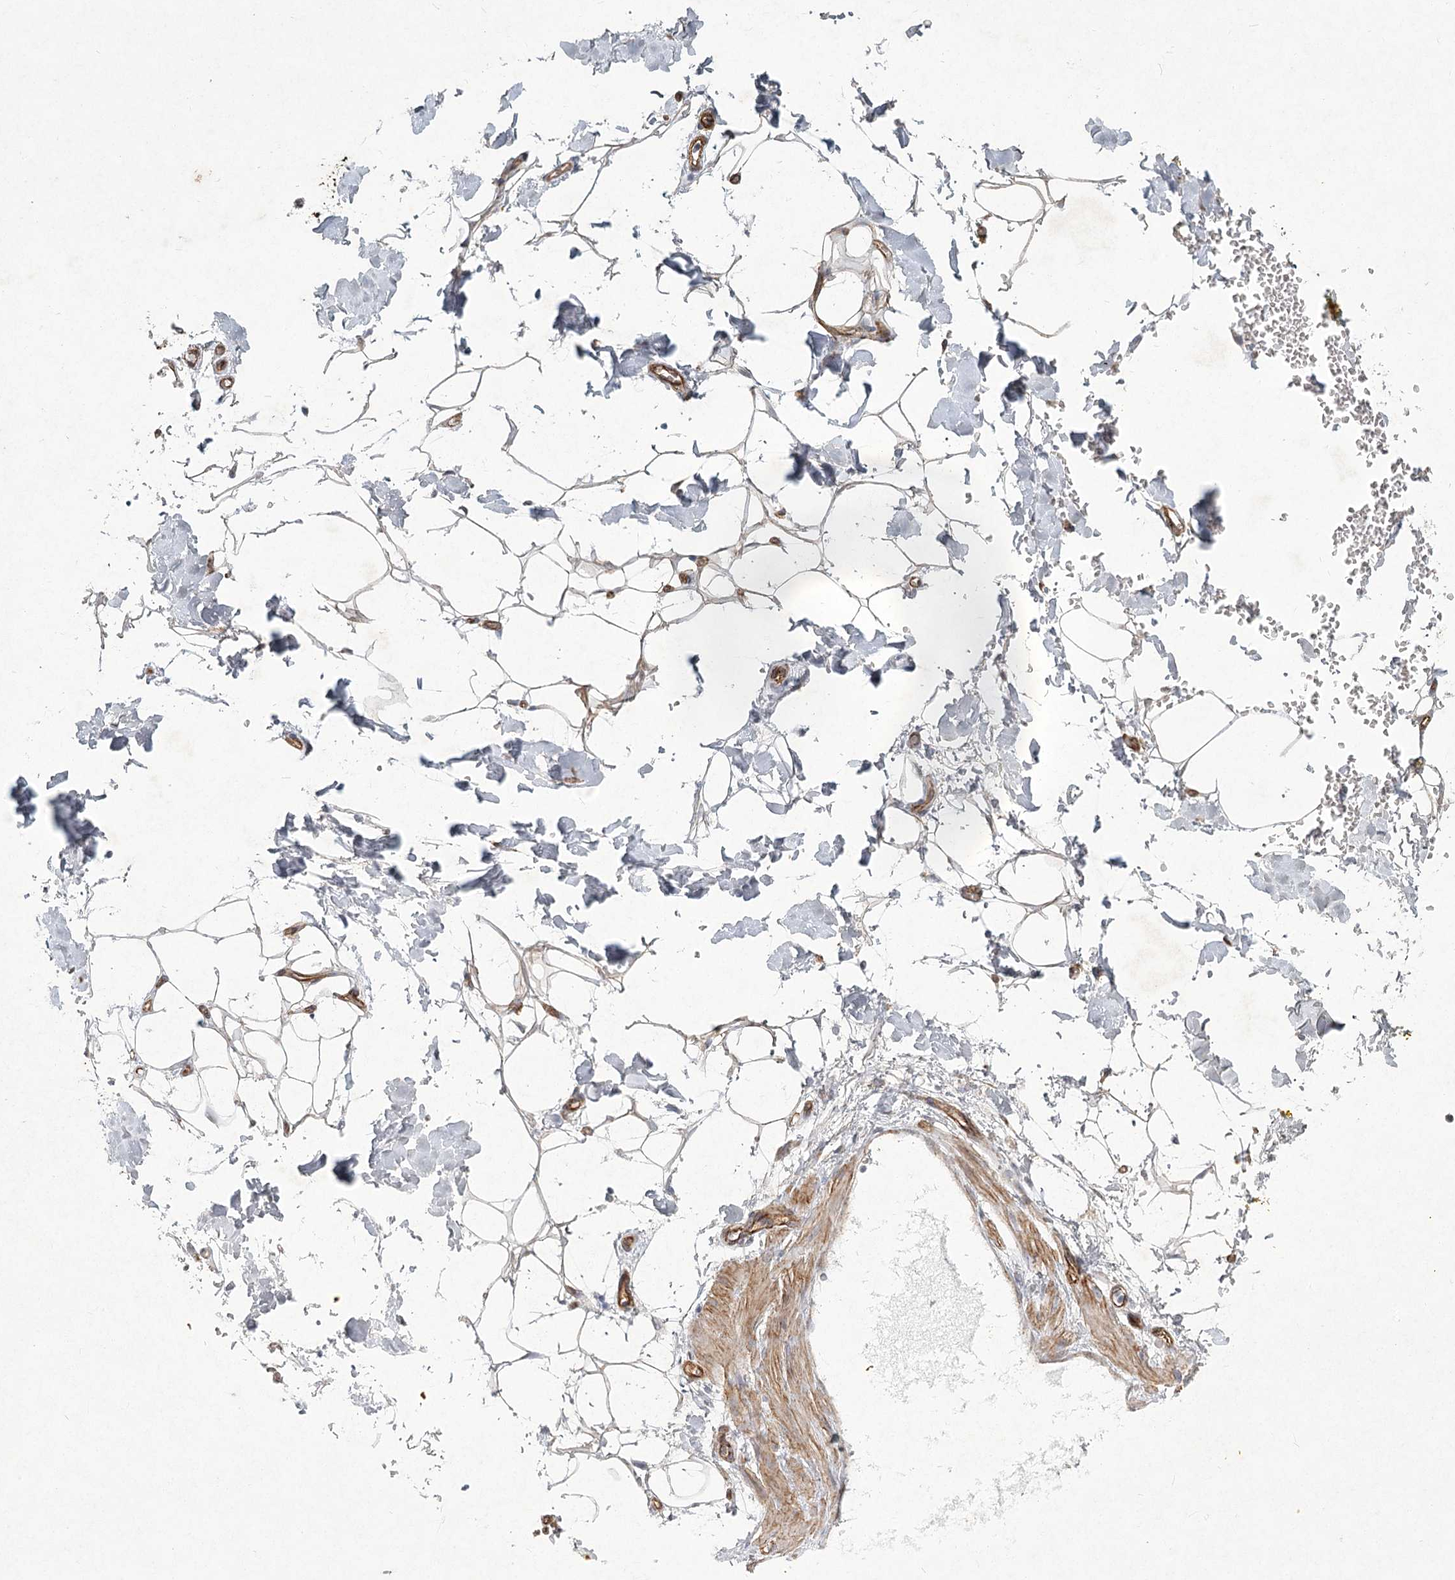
{"staining": {"intensity": "weak", "quantity": "25%-75%", "location": "cytoplasmic/membranous"}, "tissue": "adipose tissue", "cell_type": "Adipocytes", "image_type": "normal", "snomed": [{"axis": "morphology", "description": "Normal tissue, NOS"}, {"axis": "morphology", "description": "Adenocarcinoma, NOS"}, {"axis": "topography", "description": "Pancreas"}, {"axis": "topography", "description": "Peripheral nerve tissue"}], "caption": "This micrograph reveals immunohistochemistry (IHC) staining of unremarkable human adipose tissue, with low weak cytoplasmic/membranous staining in about 25%-75% of adipocytes.", "gene": "MEPE", "patient": {"sex": "male", "age": 59}}